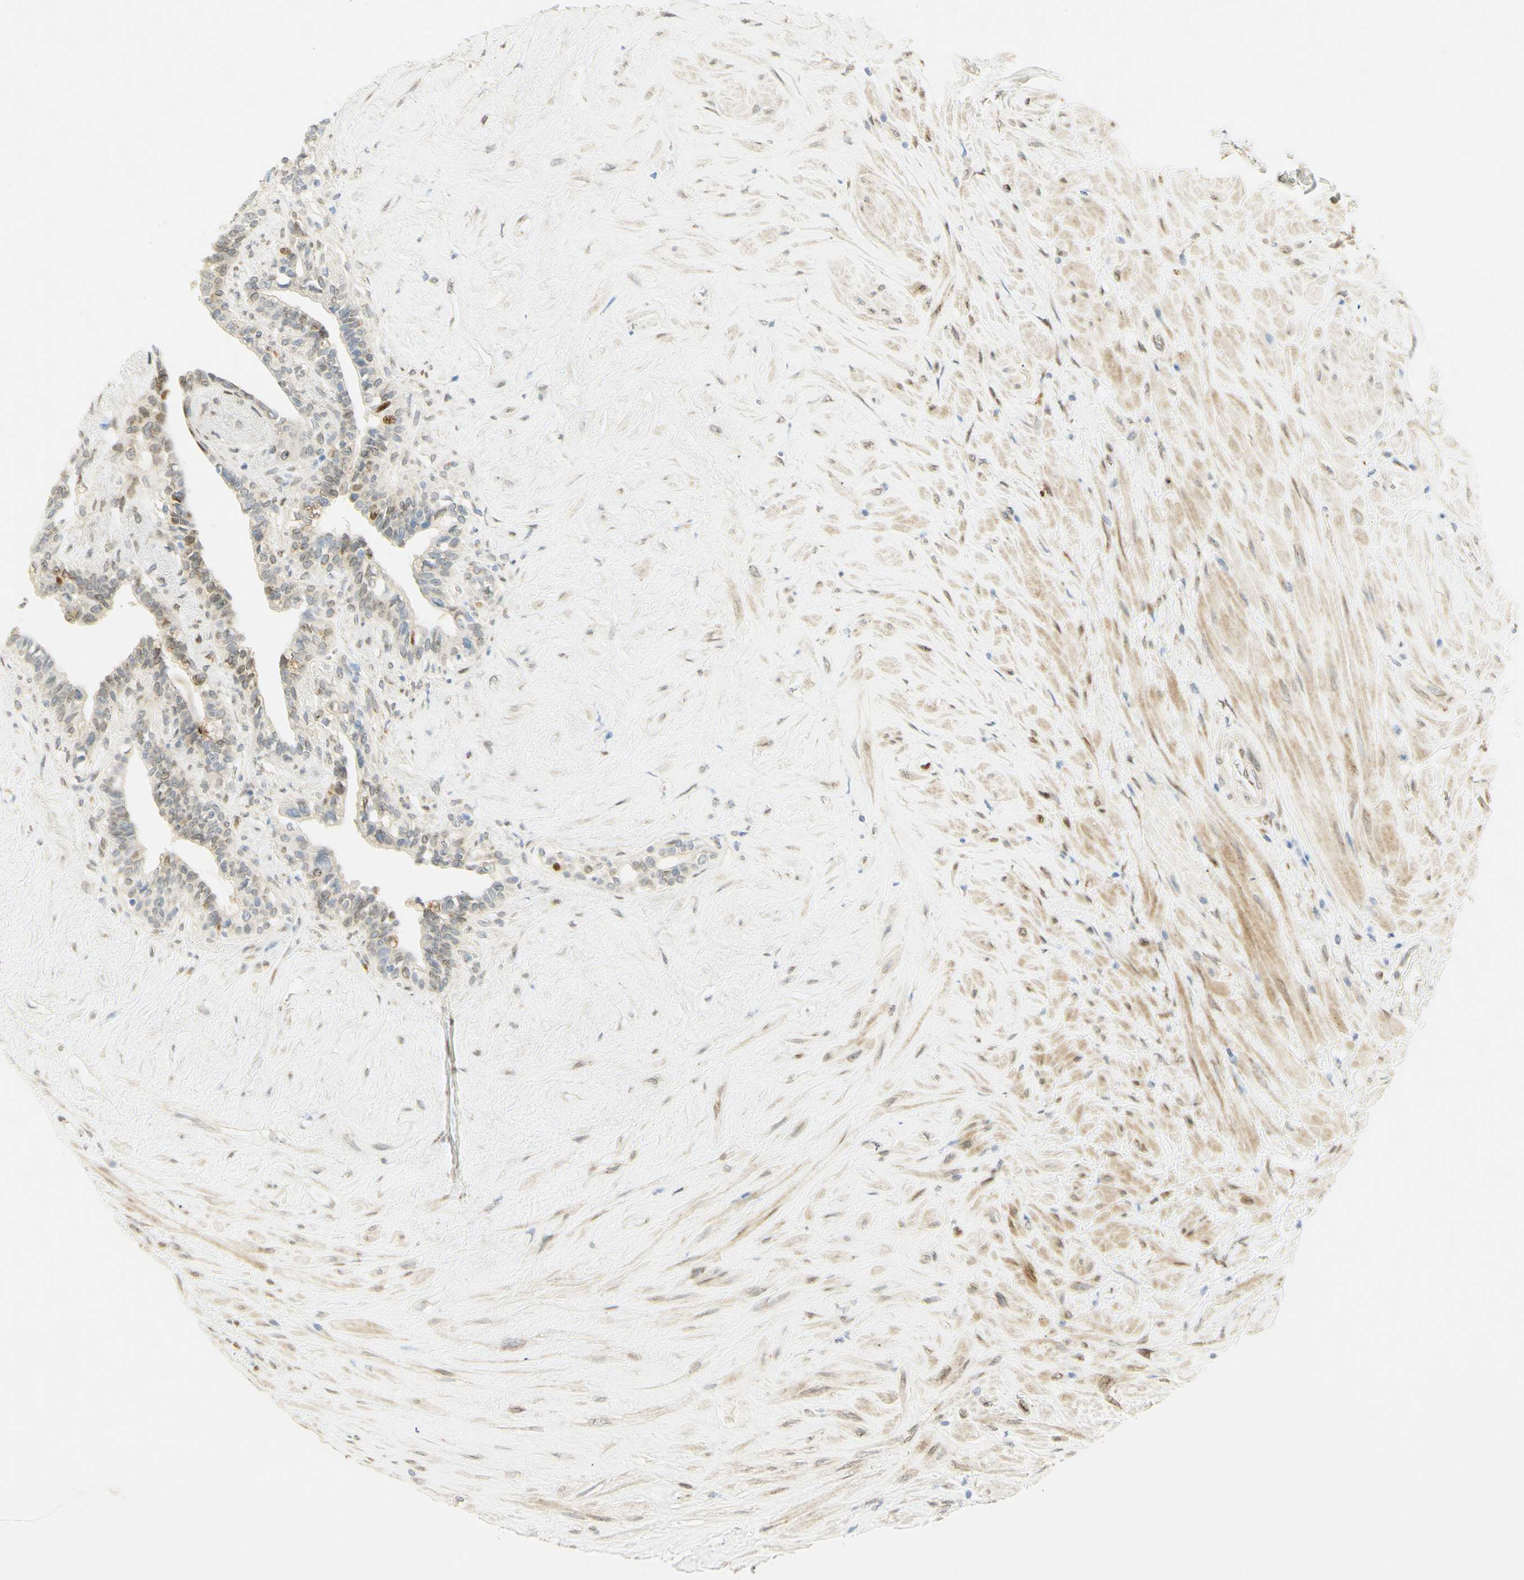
{"staining": {"intensity": "moderate", "quantity": "<25%", "location": "nuclear"}, "tissue": "seminal vesicle", "cell_type": "Glandular cells", "image_type": "normal", "snomed": [{"axis": "morphology", "description": "Normal tissue, NOS"}, {"axis": "topography", "description": "Seminal veicle"}], "caption": "Immunohistochemistry histopathology image of unremarkable seminal vesicle stained for a protein (brown), which exhibits low levels of moderate nuclear staining in approximately <25% of glandular cells.", "gene": "E2F1", "patient": {"sex": "male", "age": 63}}